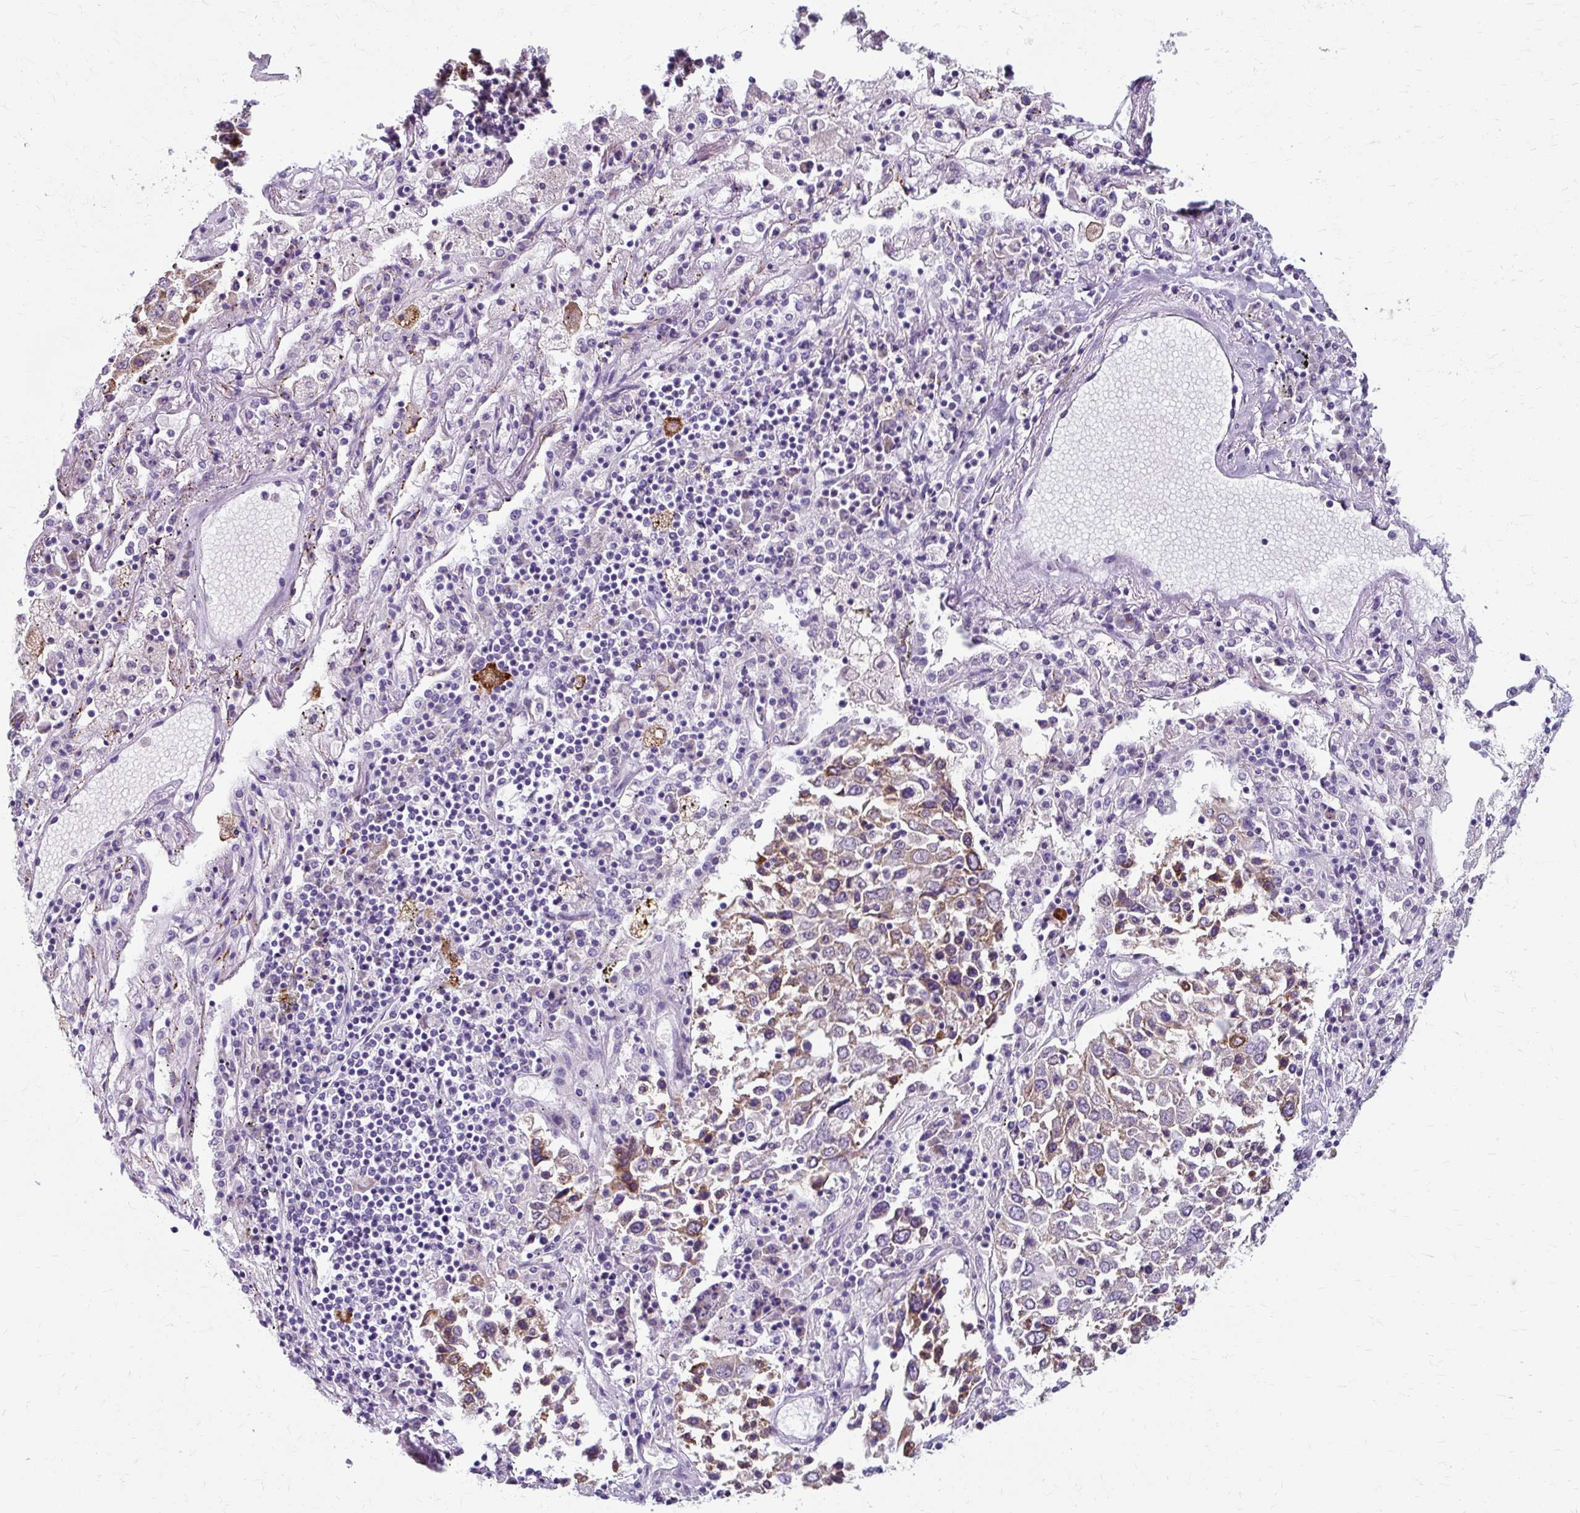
{"staining": {"intensity": "moderate", "quantity": "<25%", "location": "cytoplasmic/membranous"}, "tissue": "lung cancer", "cell_type": "Tumor cells", "image_type": "cancer", "snomed": [{"axis": "morphology", "description": "Squamous cell carcinoma, NOS"}, {"axis": "topography", "description": "Lung"}], "caption": "Human squamous cell carcinoma (lung) stained with a brown dye demonstrates moderate cytoplasmic/membranous positive staining in about <25% of tumor cells.", "gene": "ZNF555", "patient": {"sex": "male", "age": 65}}